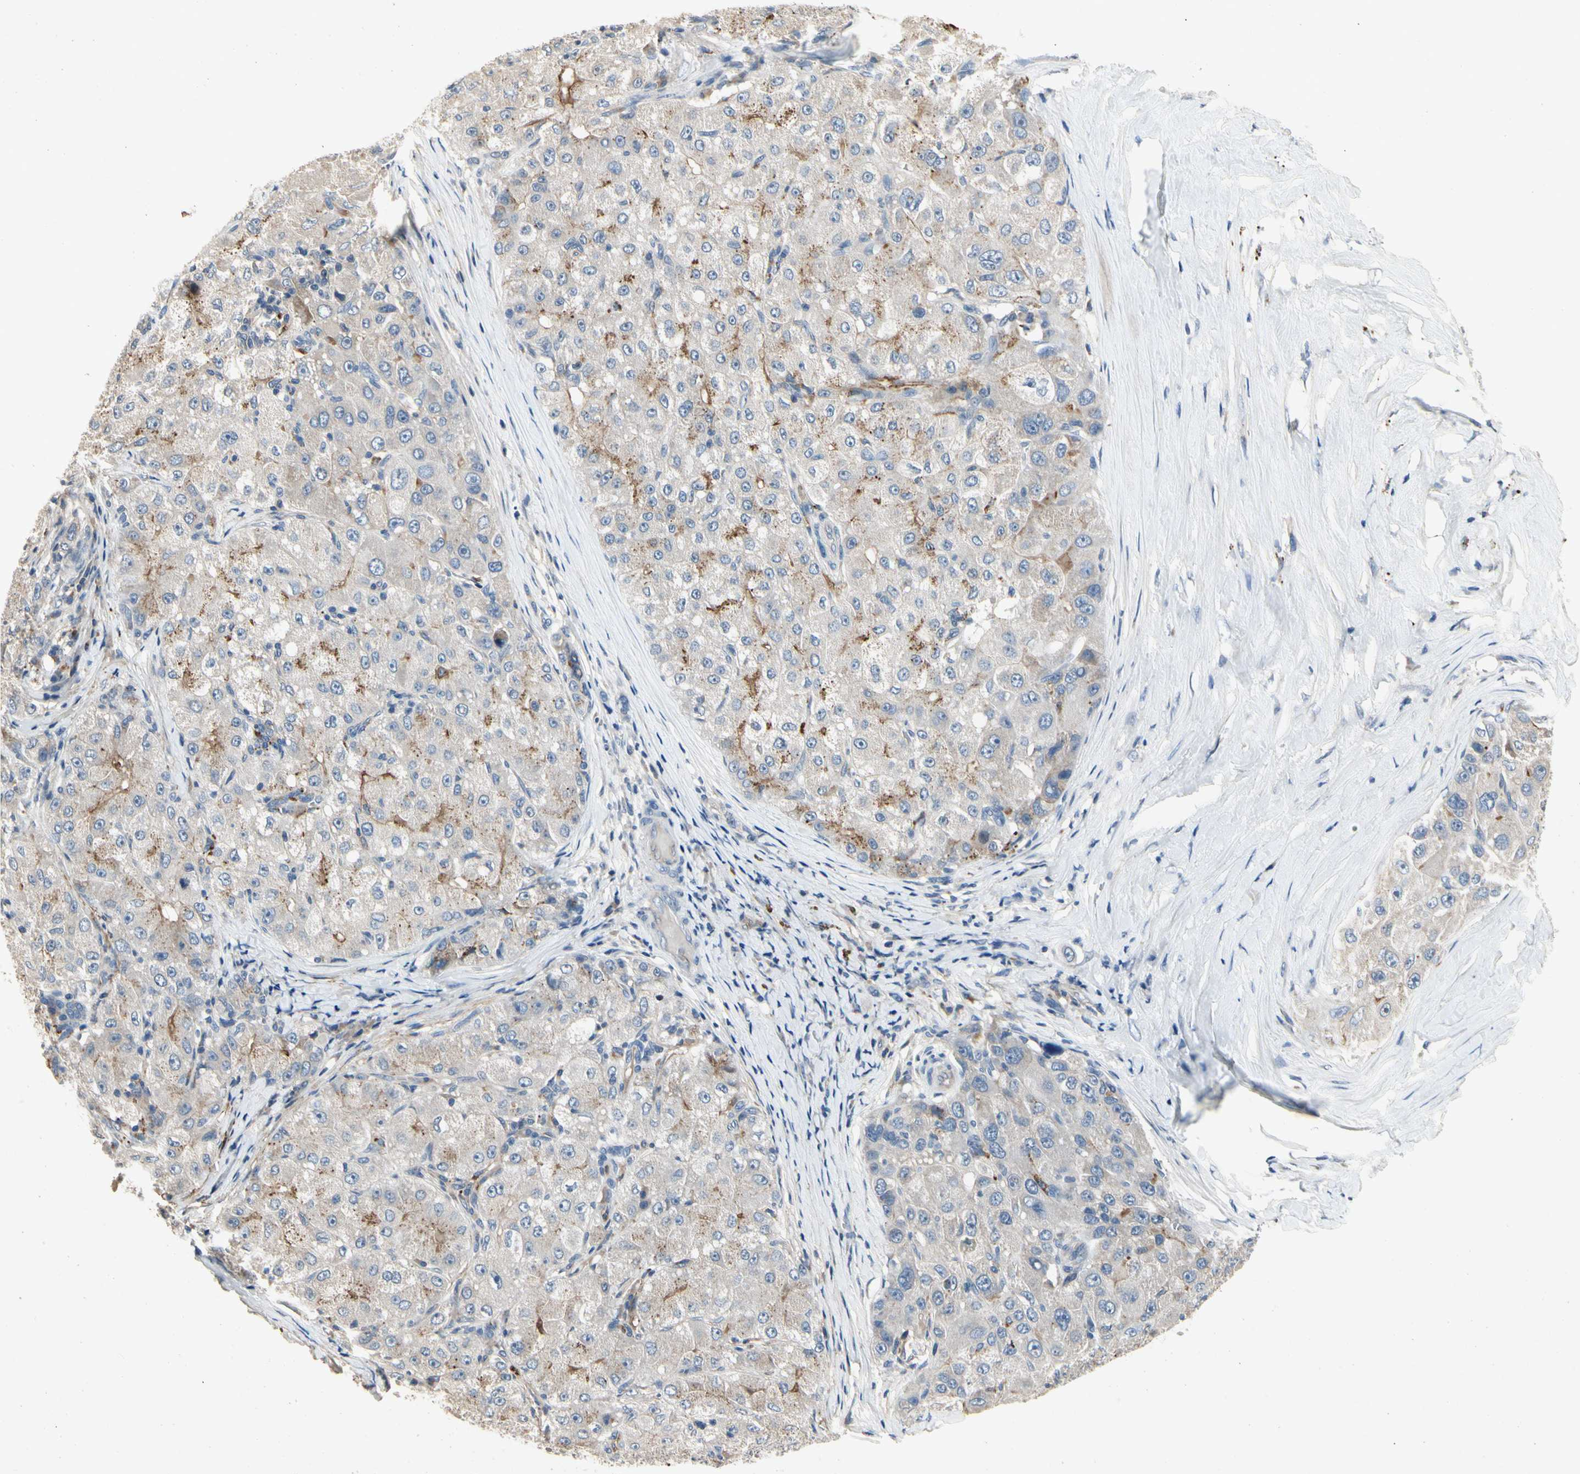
{"staining": {"intensity": "negative", "quantity": "none", "location": "none"}, "tissue": "liver cancer", "cell_type": "Tumor cells", "image_type": "cancer", "snomed": [{"axis": "morphology", "description": "Carcinoma, Hepatocellular, NOS"}, {"axis": "topography", "description": "Liver"}], "caption": "Photomicrograph shows no protein staining in tumor cells of liver hepatocellular carcinoma tissue.", "gene": "ALPL", "patient": {"sex": "male", "age": 80}}